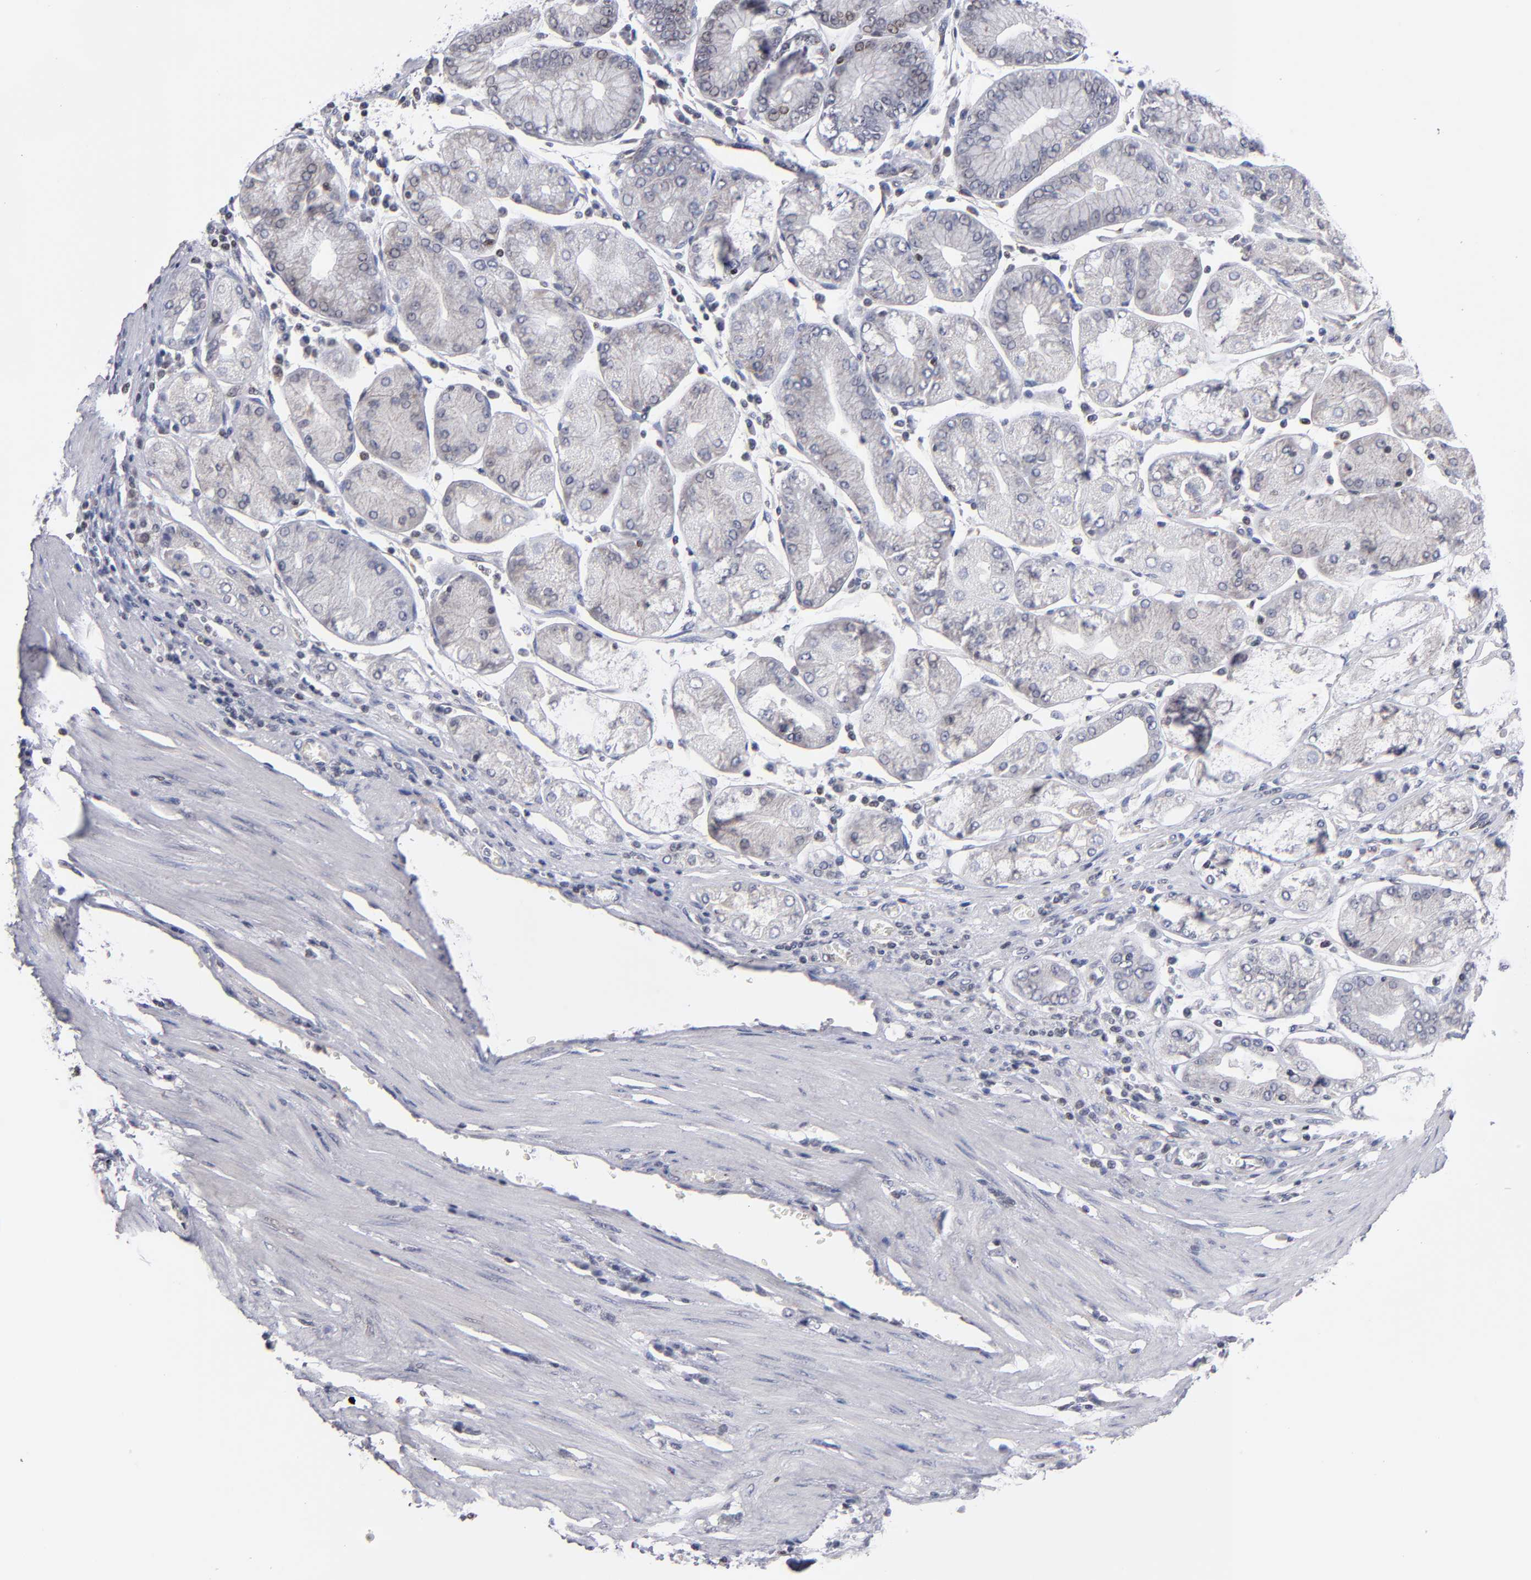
{"staining": {"intensity": "negative", "quantity": "none", "location": "none"}, "tissue": "stomach cancer", "cell_type": "Tumor cells", "image_type": "cancer", "snomed": [{"axis": "morphology", "description": "Normal tissue, NOS"}, {"axis": "morphology", "description": "Adenocarcinoma, NOS"}, {"axis": "topography", "description": "Stomach, upper"}, {"axis": "topography", "description": "Stomach"}], "caption": "High magnification brightfield microscopy of adenocarcinoma (stomach) stained with DAB (3,3'-diaminobenzidine) (brown) and counterstained with hematoxylin (blue): tumor cells show no significant expression.", "gene": "ODF2", "patient": {"sex": "male", "age": 59}}